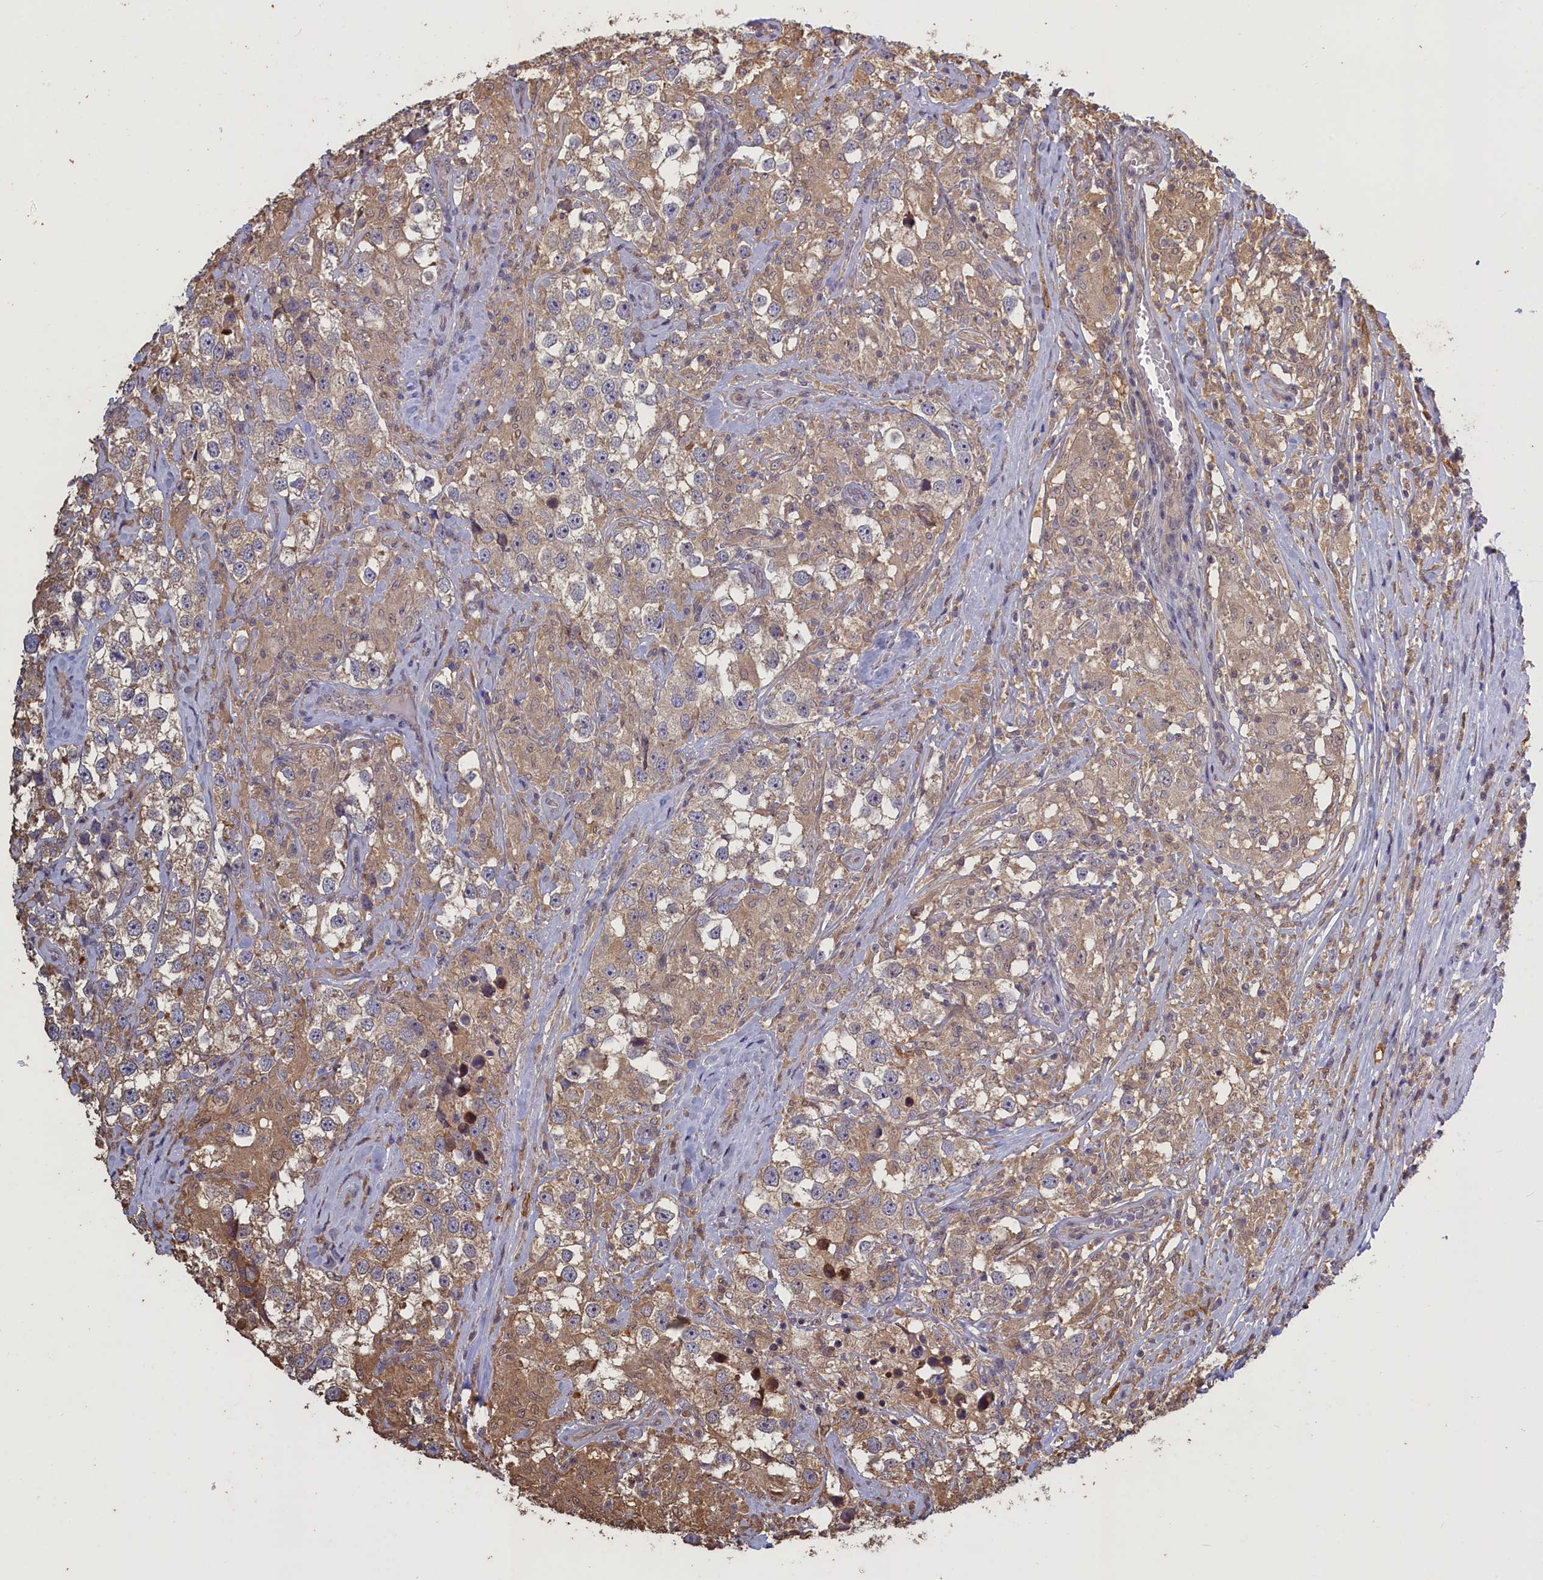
{"staining": {"intensity": "weak", "quantity": "25%-75%", "location": "cytoplasmic/membranous"}, "tissue": "testis cancer", "cell_type": "Tumor cells", "image_type": "cancer", "snomed": [{"axis": "morphology", "description": "Seminoma, NOS"}, {"axis": "topography", "description": "Testis"}], "caption": "Protein expression analysis of testis cancer demonstrates weak cytoplasmic/membranous expression in about 25%-75% of tumor cells.", "gene": "UCHL3", "patient": {"sex": "male", "age": 46}}